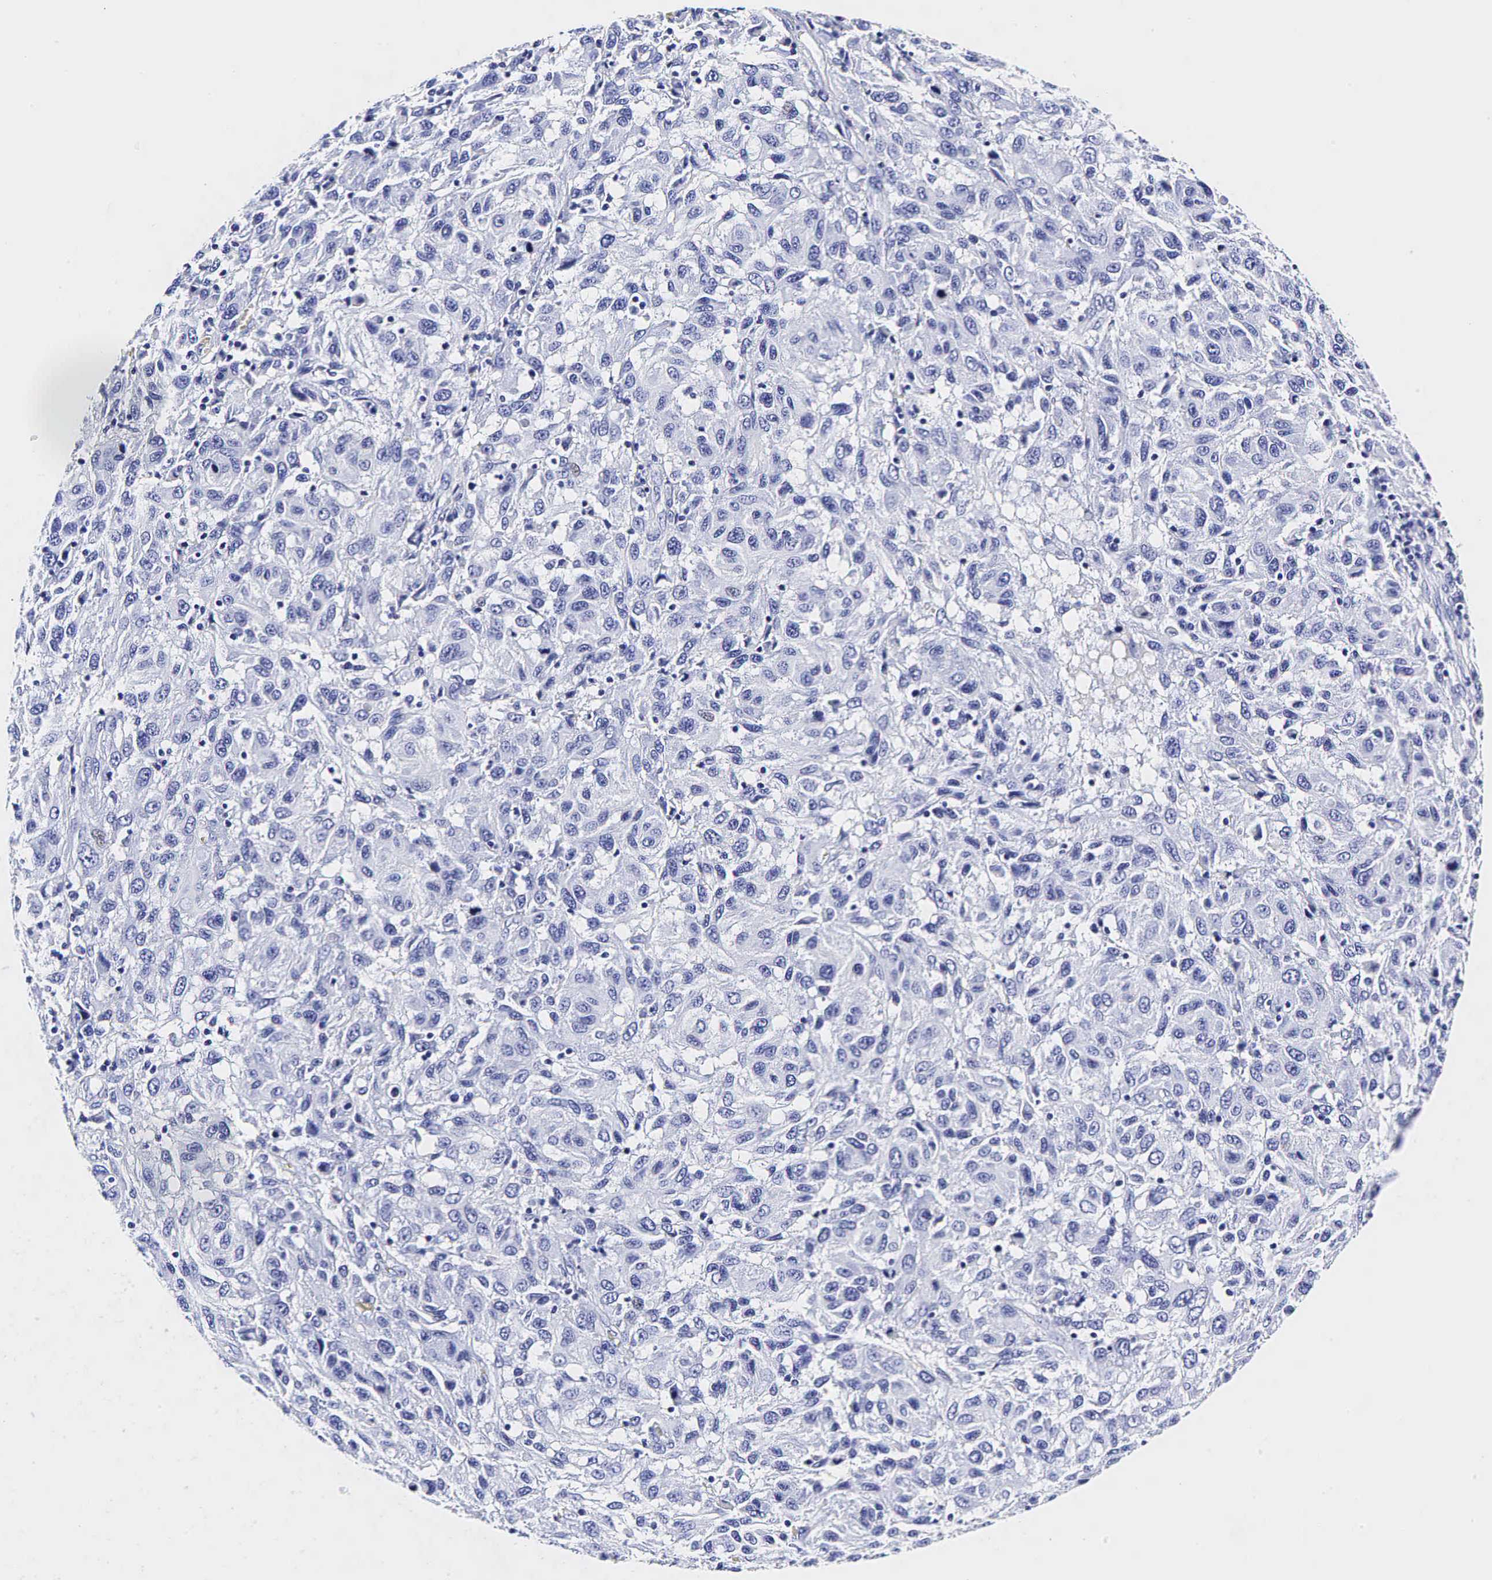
{"staining": {"intensity": "negative", "quantity": "none", "location": "none"}, "tissue": "melanoma", "cell_type": "Tumor cells", "image_type": "cancer", "snomed": [{"axis": "morphology", "description": "Malignant melanoma, NOS"}, {"axis": "topography", "description": "Skin"}], "caption": "The immunohistochemistry (IHC) photomicrograph has no significant staining in tumor cells of malignant melanoma tissue.", "gene": "GCG", "patient": {"sex": "female", "age": 77}}